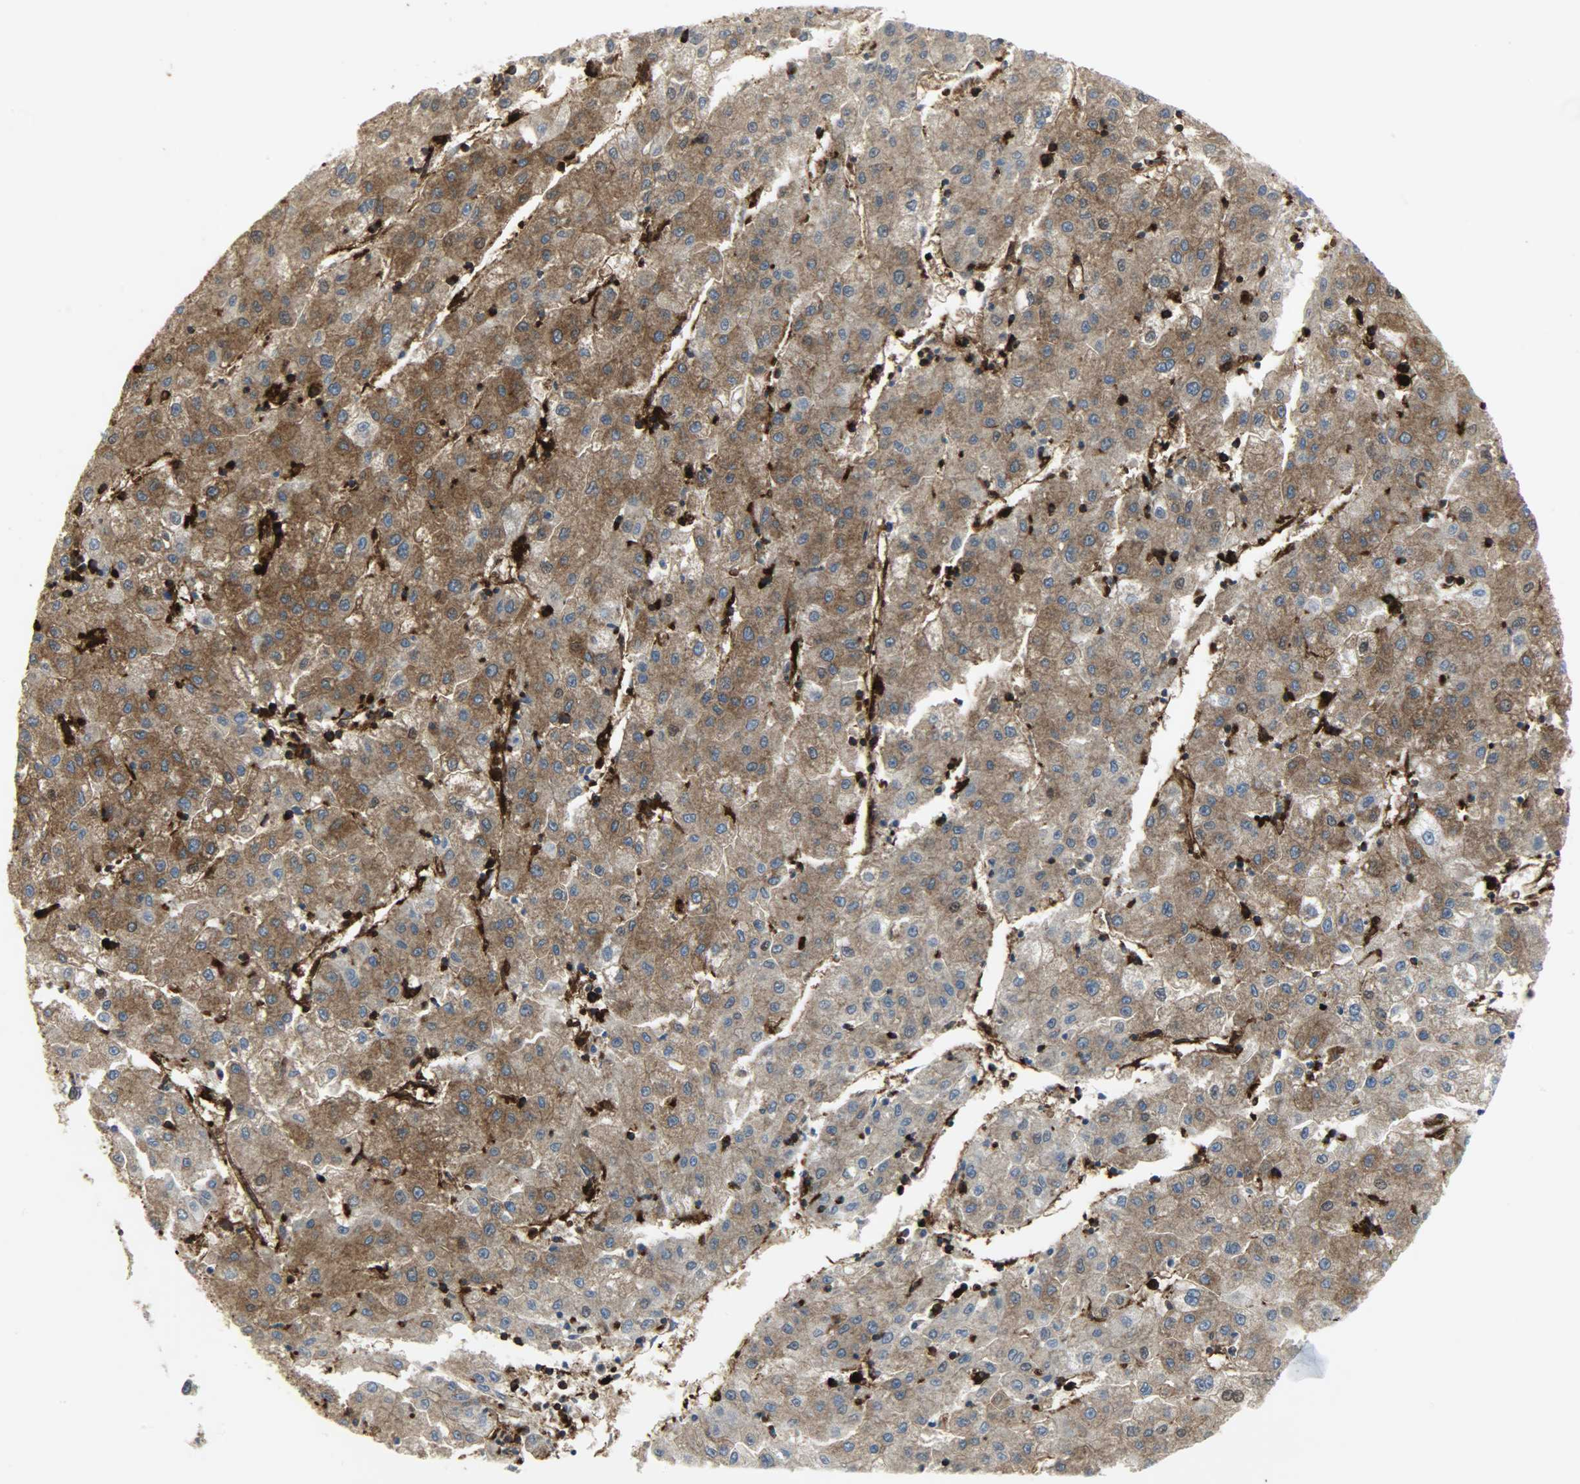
{"staining": {"intensity": "strong", "quantity": ">75%", "location": "cytoplasmic/membranous"}, "tissue": "liver cancer", "cell_type": "Tumor cells", "image_type": "cancer", "snomed": [{"axis": "morphology", "description": "Carcinoma, Hepatocellular, NOS"}, {"axis": "topography", "description": "Liver"}], "caption": "Hepatocellular carcinoma (liver) tissue reveals strong cytoplasmic/membranous expression in approximately >75% of tumor cells (DAB (3,3'-diaminobenzidine) IHC, brown staining for protein, blue staining for nuclei).", "gene": "VASP", "patient": {"sex": "male", "age": 72}}